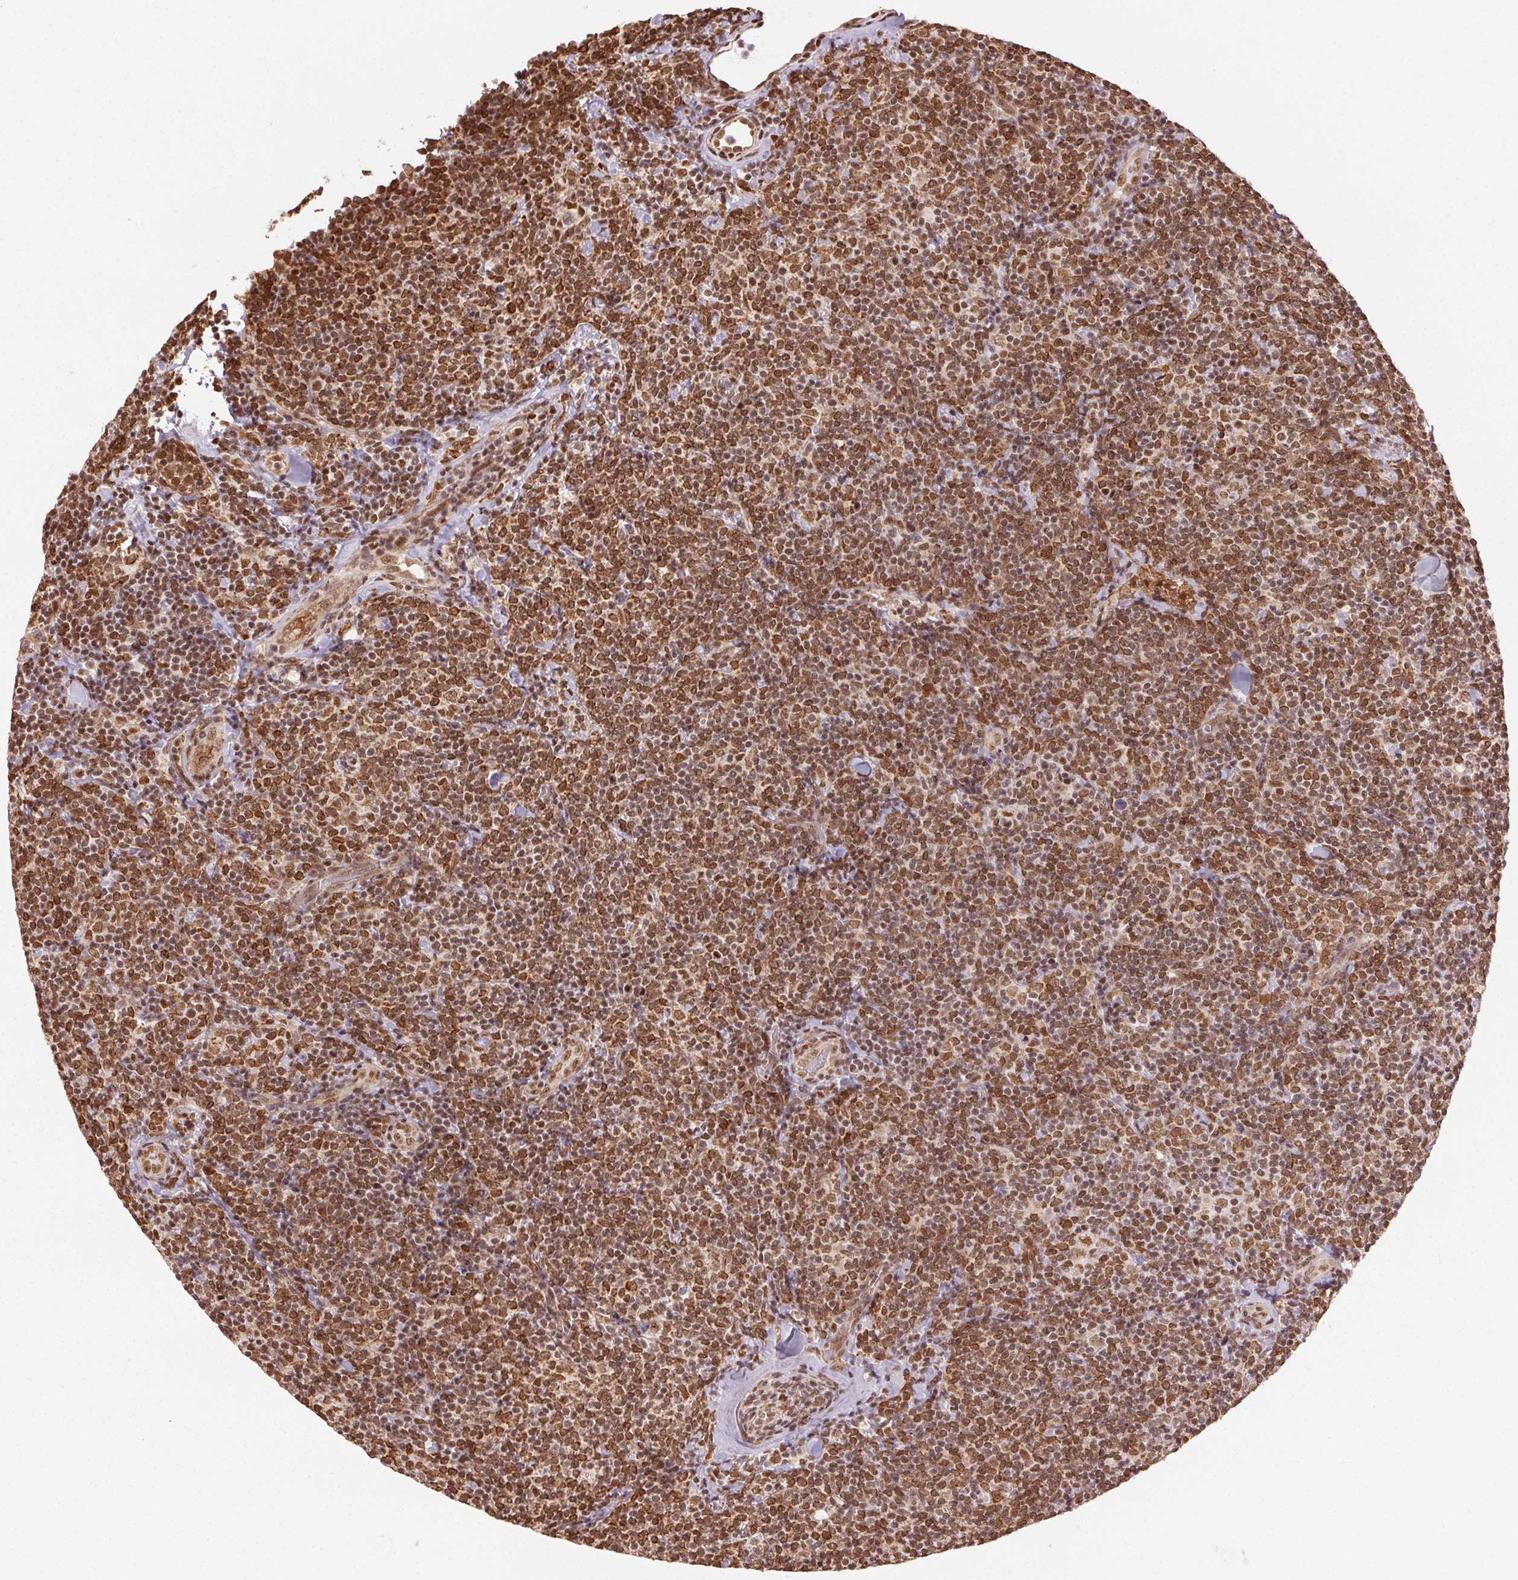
{"staining": {"intensity": "moderate", "quantity": ">75%", "location": "nuclear"}, "tissue": "lymphoma", "cell_type": "Tumor cells", "image_type": "cancer", "snomed": [{"axis": "morphology", "description": "Malignant lymphoma, non-Hodgkin's type, Low grade"}, {"axis": "topography", "description": "Lymph node"}], "caption": "Low-grade malignant lymphoma, non-Hodgkin's type stained for a protein (brown) demonstrates moderate nuclear positive staining in approximately >75% of tumor cells.", "gene": "TREML4", "patient": {"sex": "female", "age": 56}}